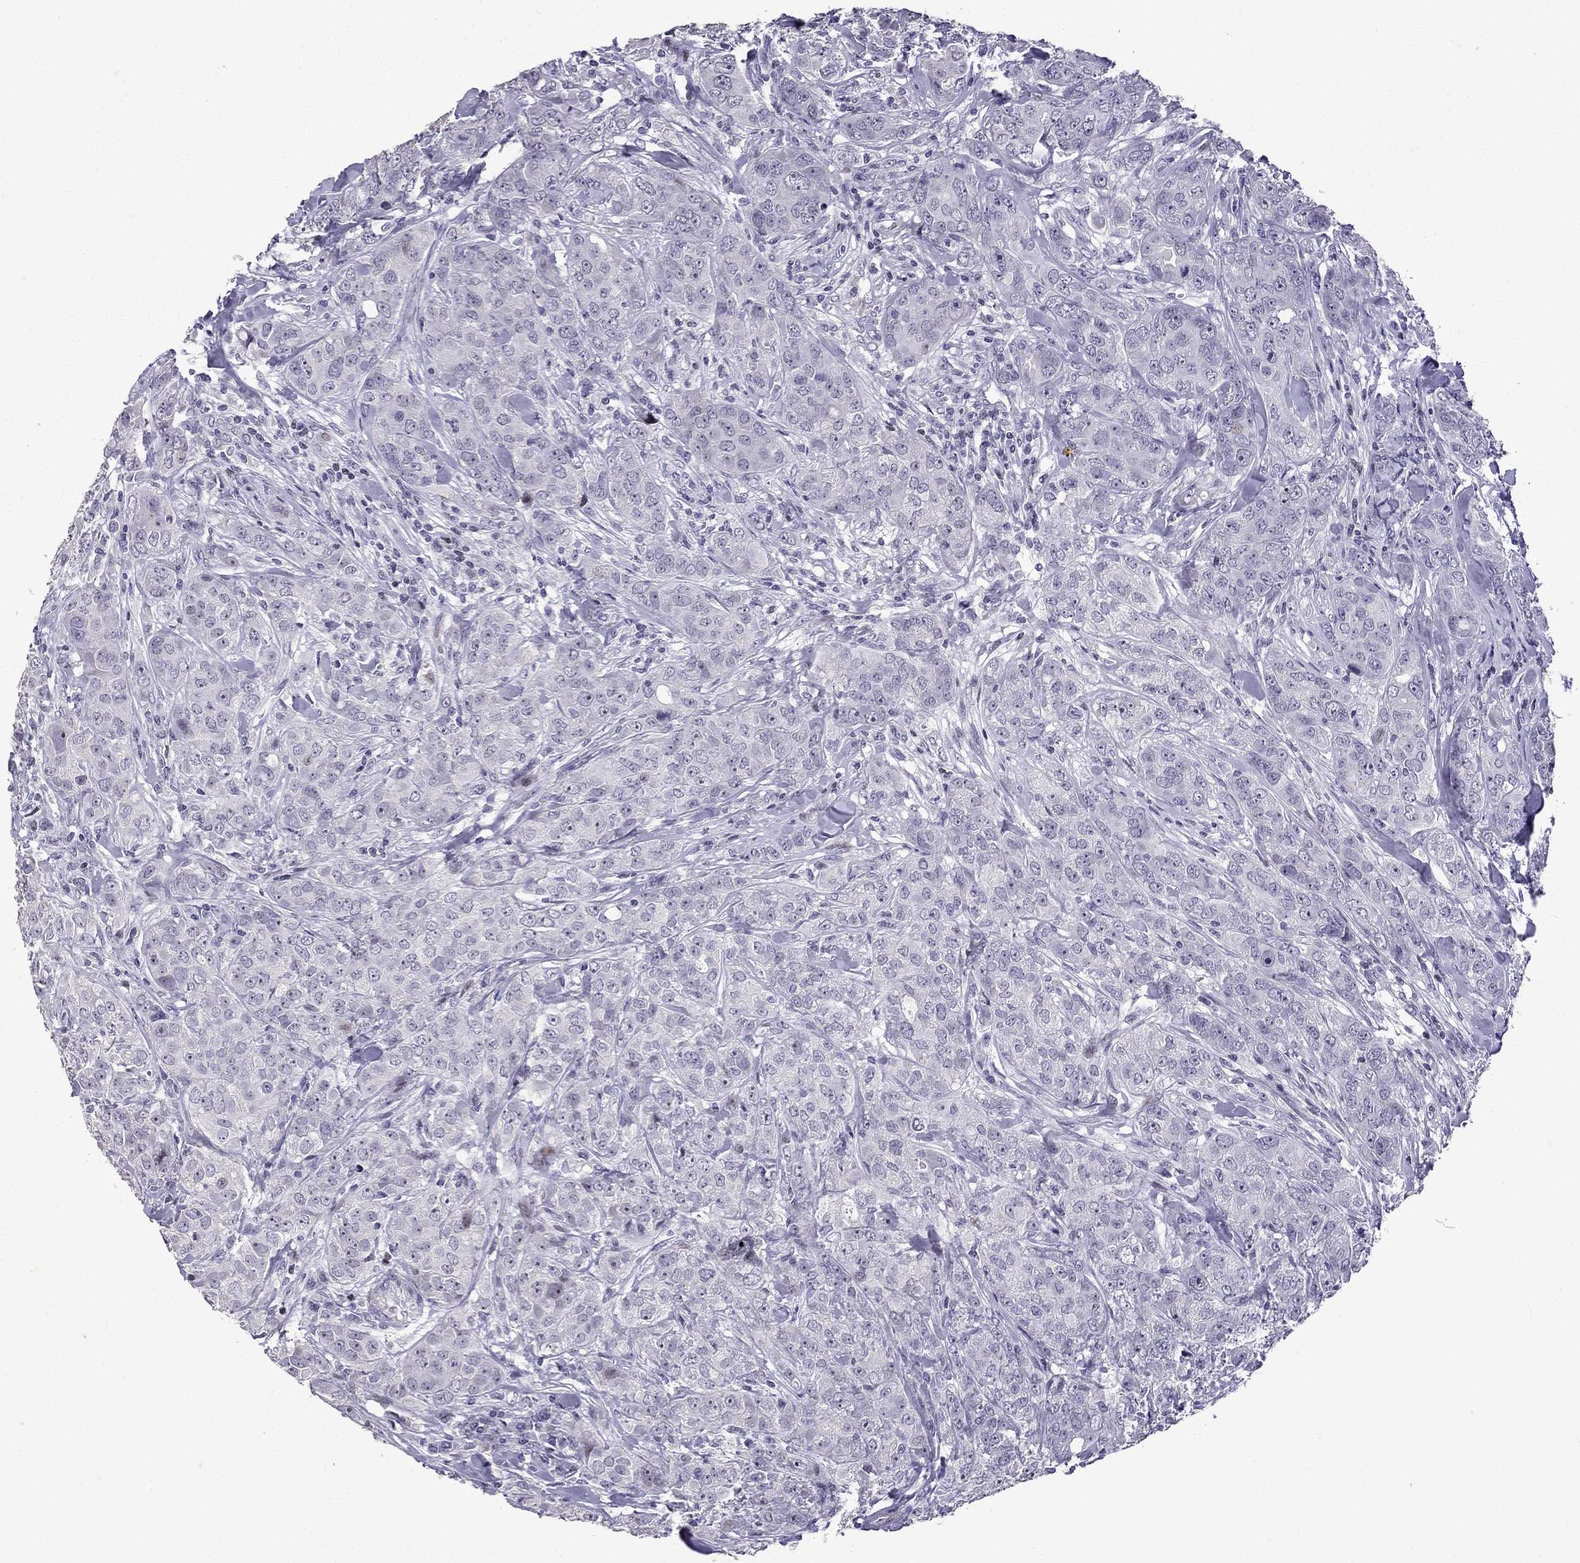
{"staining": {"intensity": "negative", "quantity": "none", "location": "none"}, "tissue": "breast cancer", "cell_type": "Tumor cells", "image_type": "cancer", "snomed": [{"axis": "morphology", "description": "Duct carcinoma"}, {"axis": "topography", "description": "Breast"}], "caption": "Immunohistochemistry of intraductal carcinoma (breast) demonstrates no expression in tumor cells.", "gene": "TTN", "patient": {"sex": "female", "age": 43}}